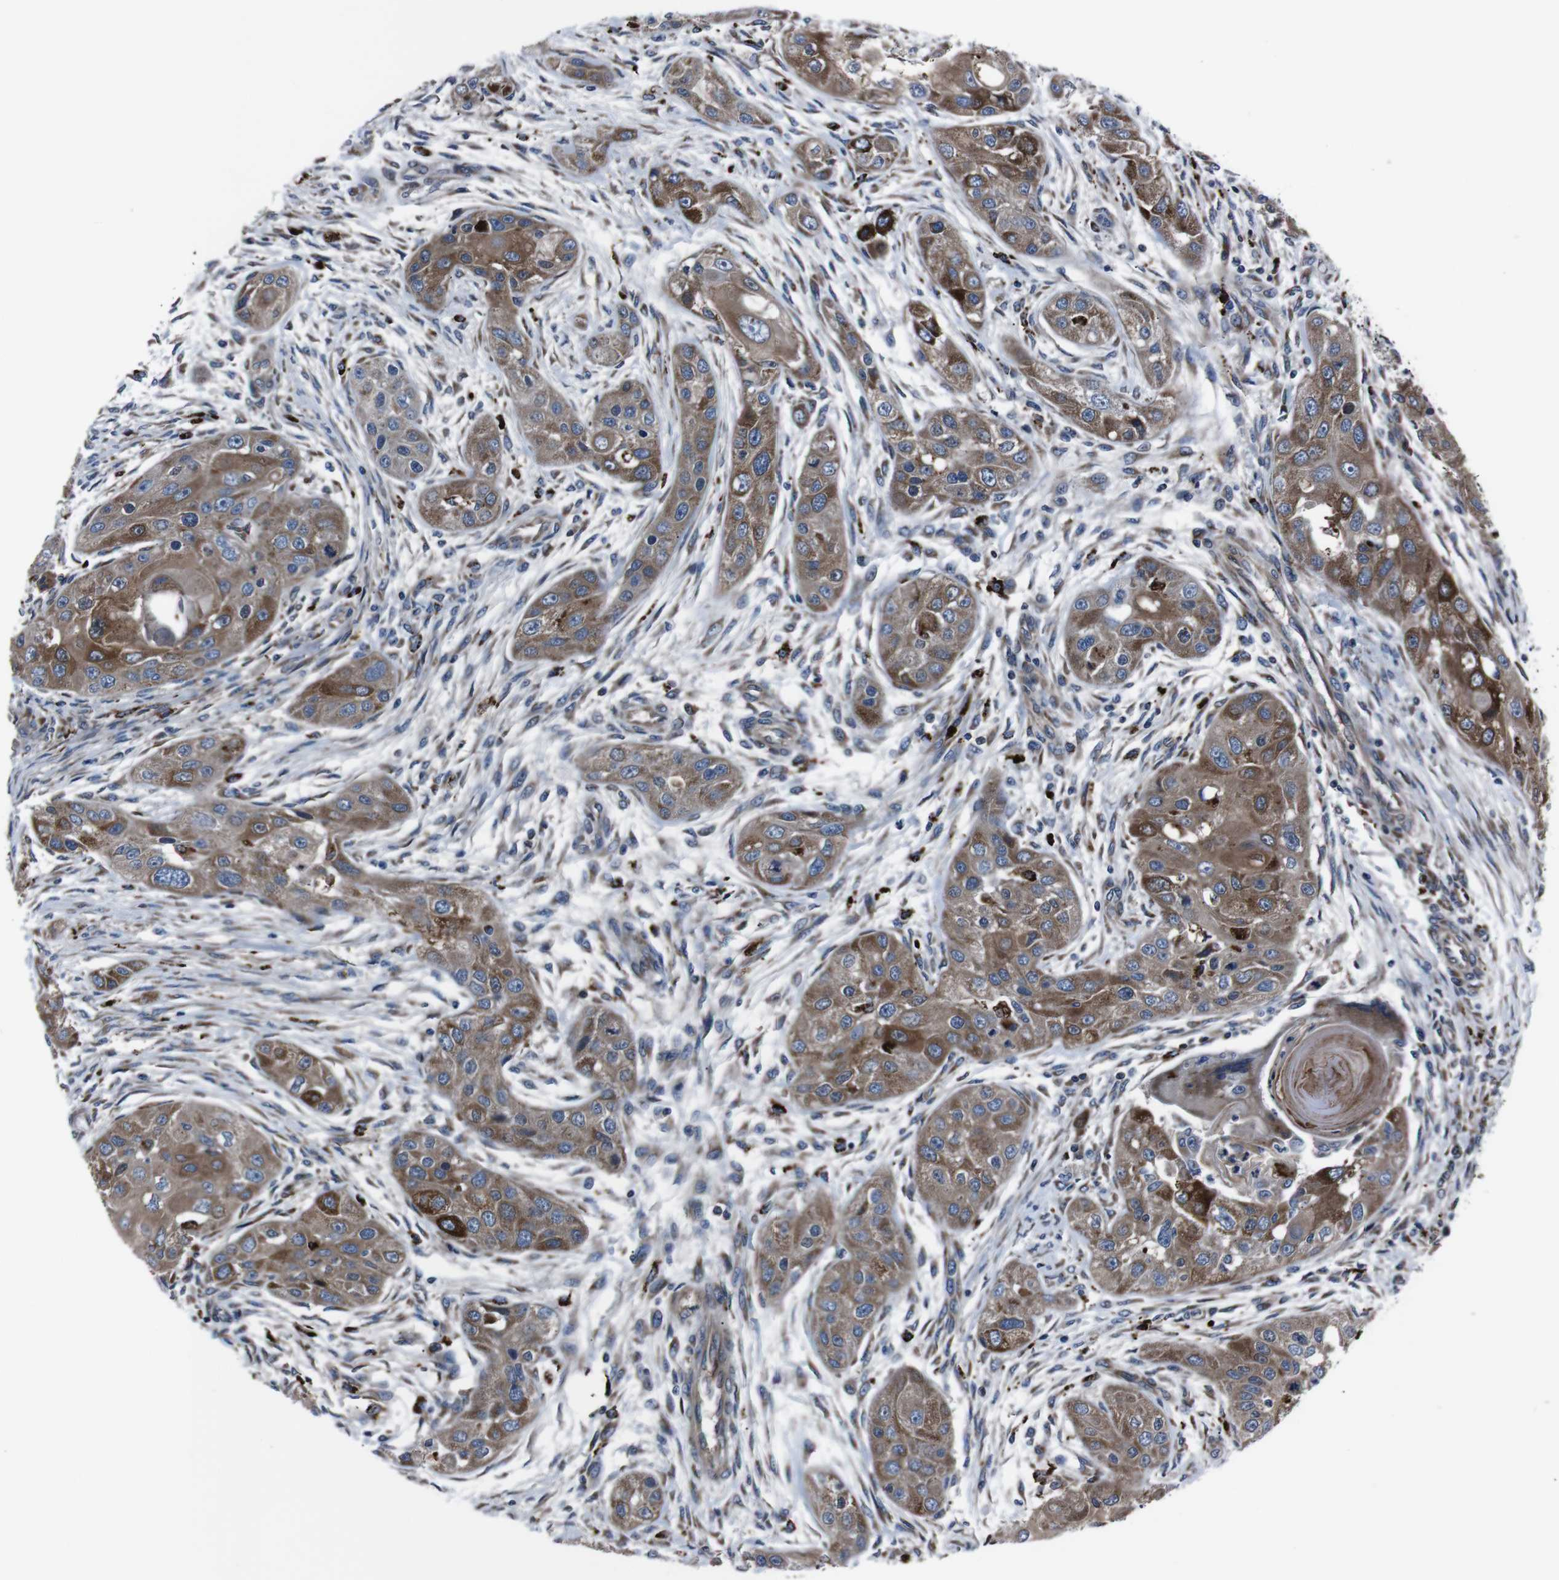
{"staining": {"intensity": "moderate", "quantity": ">75%", "location": "cytoplasmic/membranous"}, "tissue": "head and neck cancer", "cell_type": "Tumor cells", "image_type": "cancer", "snomed": [{"axis": "morphology", "description": "Normal tissue, NOS"}, {"axis": "morphology", "description": "Squamous cell carcinoma, NOS"}, {"axis": "topography", "description": "Skeletal muscle"}, {"axis": "topography", "description": "Head-Neck"}], "caption": "Immunohistochemistry (IHC) of human head and neck cancer exhibits medium levels of moderate cytoplasmic/membranous positivity in approximately >75% of tumor cells.", "gene": "EIF4A2", "patient": {"sex": "male", "age": 51}}